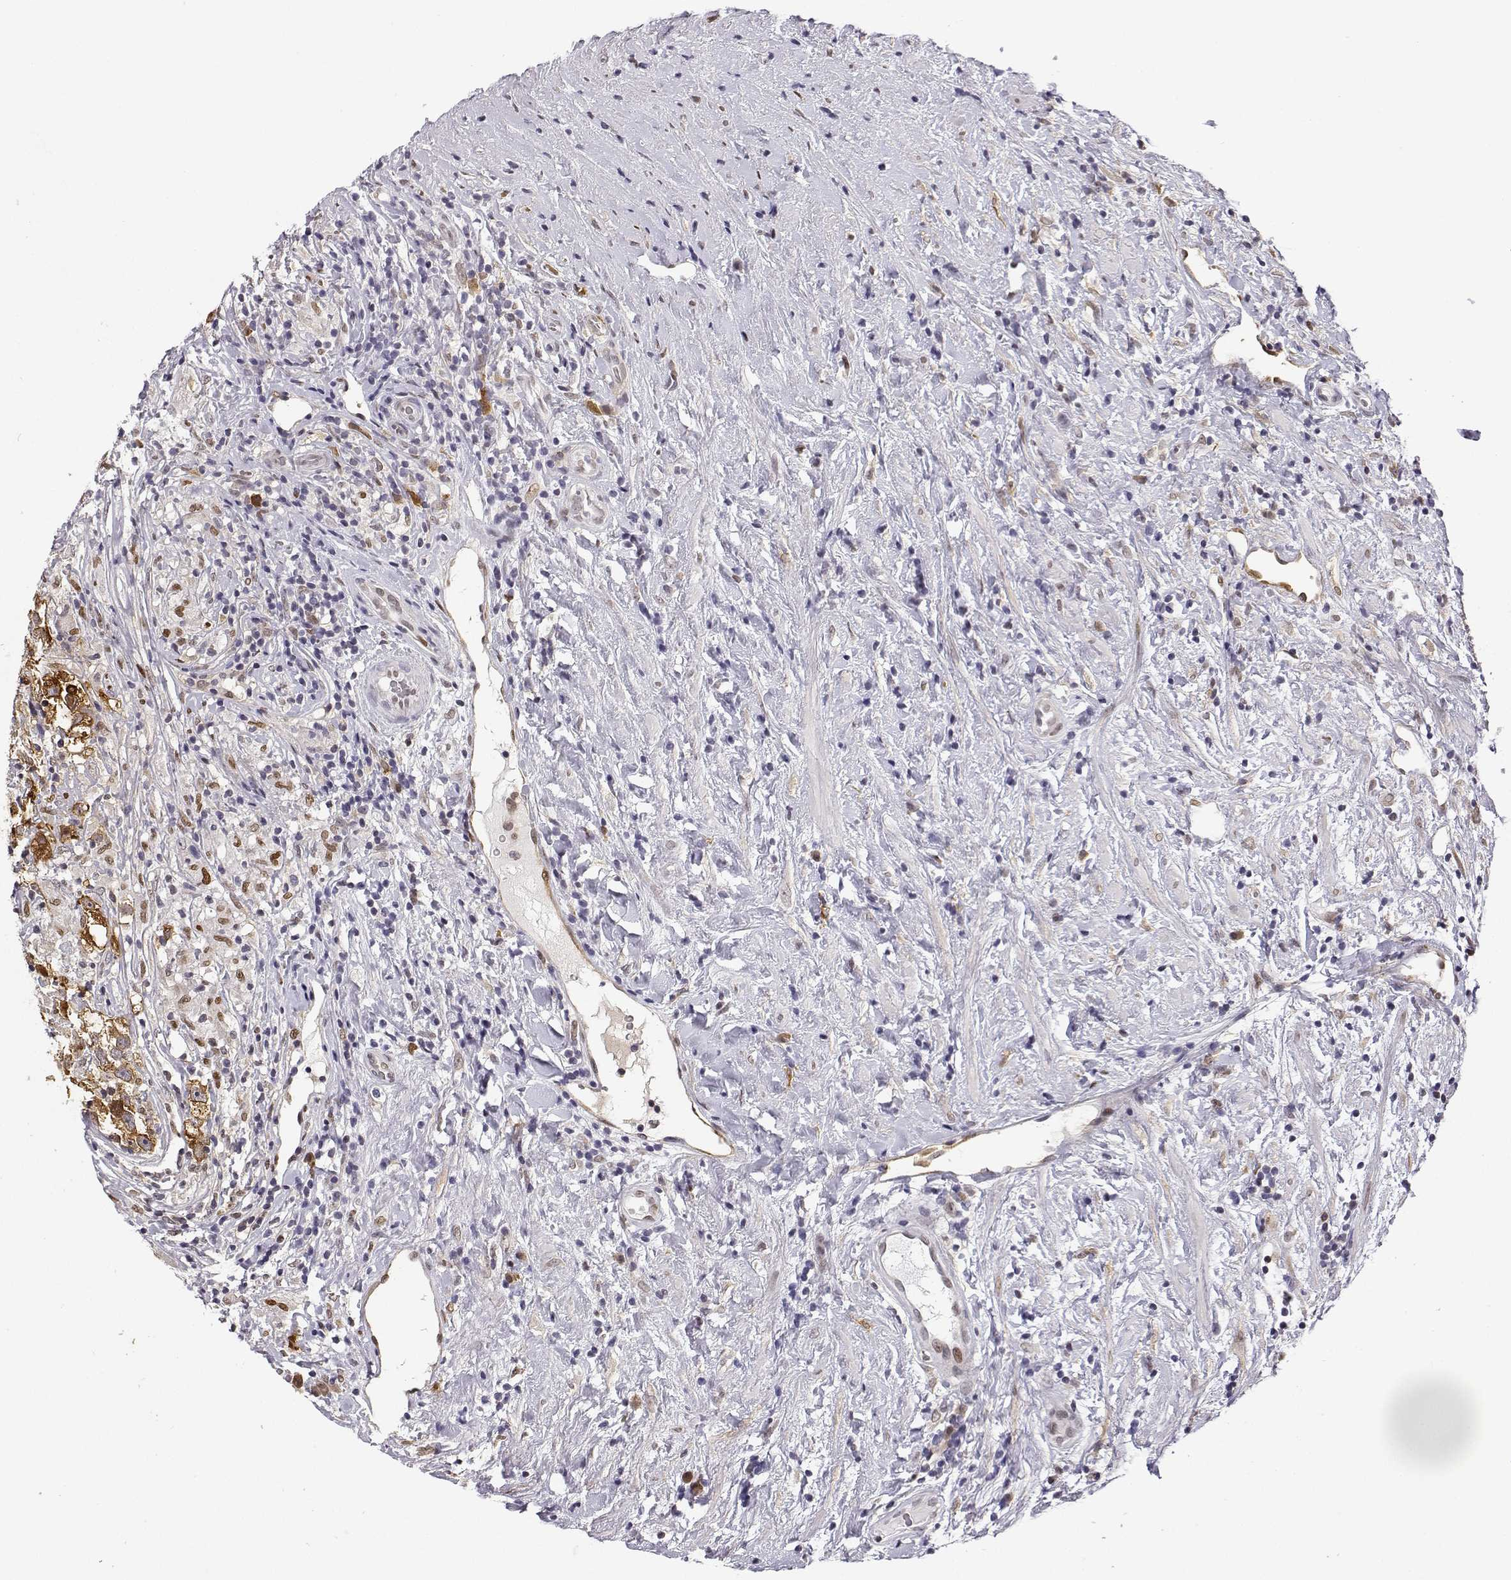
{"staining": {"intensity": "moderate", "quantity": ">75%", "location": "cytoplasmic/membranous"}, "tissue": "testis cancer", "cell_type": "Tumor cells", "image_type": "cancer", "snomed": [{"axis": "morphology", "description": "Seminoma, NOS"}, {"axis": "topography", "description": "Testis"}], "caption": "This histopathology image displays immunohistochemistry (IHC) staining of seminoma (testis), with medium moderate cytoplasmic/membranous staining in about >75% of tumor cells.", "gene": "PHGDH", "patient": {"sex": "male", "age": 46}}